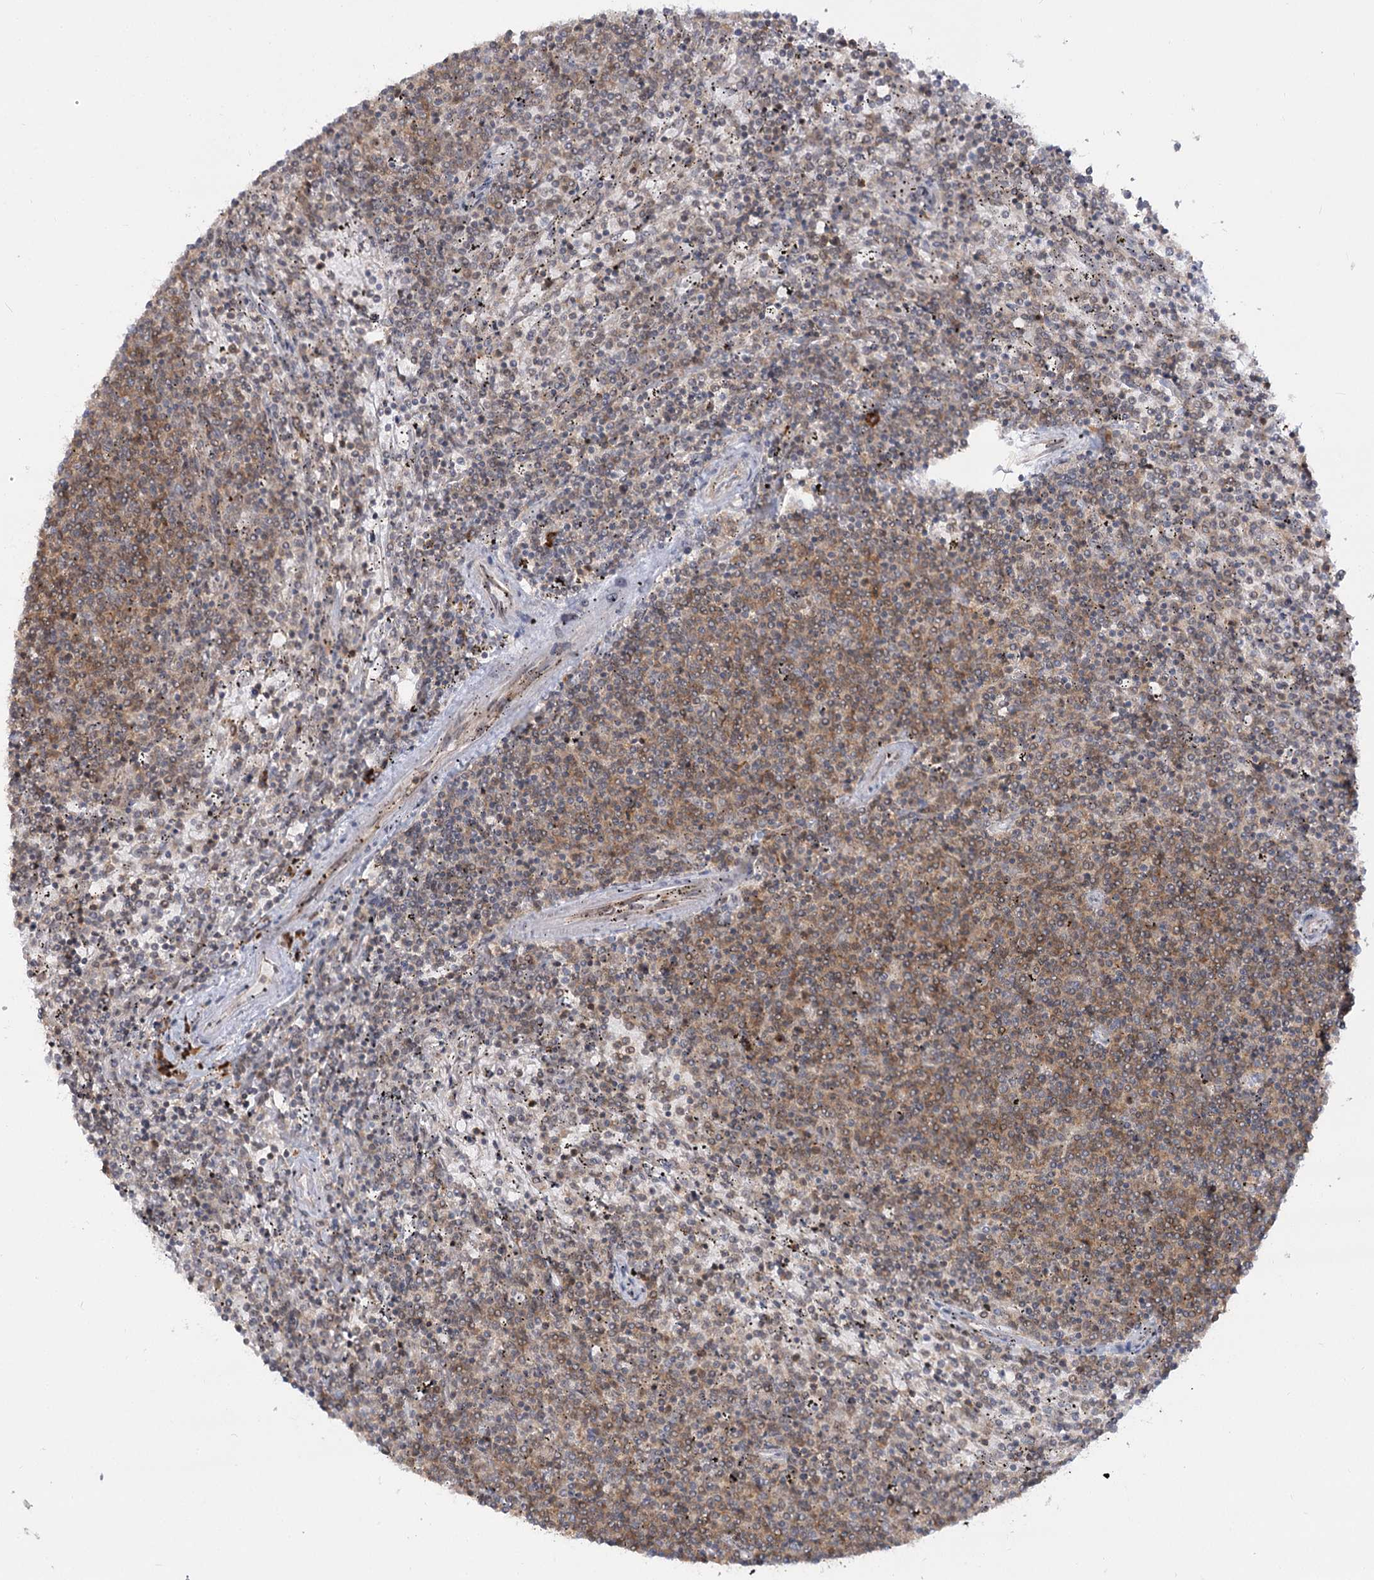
{"staining": {"intensity": "moderate", "quantity": "<25%", "location": "cytoplasmic/membranous"}, "tissue": "lymphoma", "cell_type": "Tumor cells", "image_type": "cancer", "snomed": [{"axis": "morphology", "description": "Malignant lymphoma, non-Hodgkin's type, Low grade"}, {"axis": "topography", "description": "Spleen"}], "caption": "Moderate cytoplasmic/membranous expression is present in about <25% of tumor cells in low-grade malignant lymphoma, non-Hodgkin's type.", "gene": "SYTL1", "patient": {"sex": "female", "age": 50}}